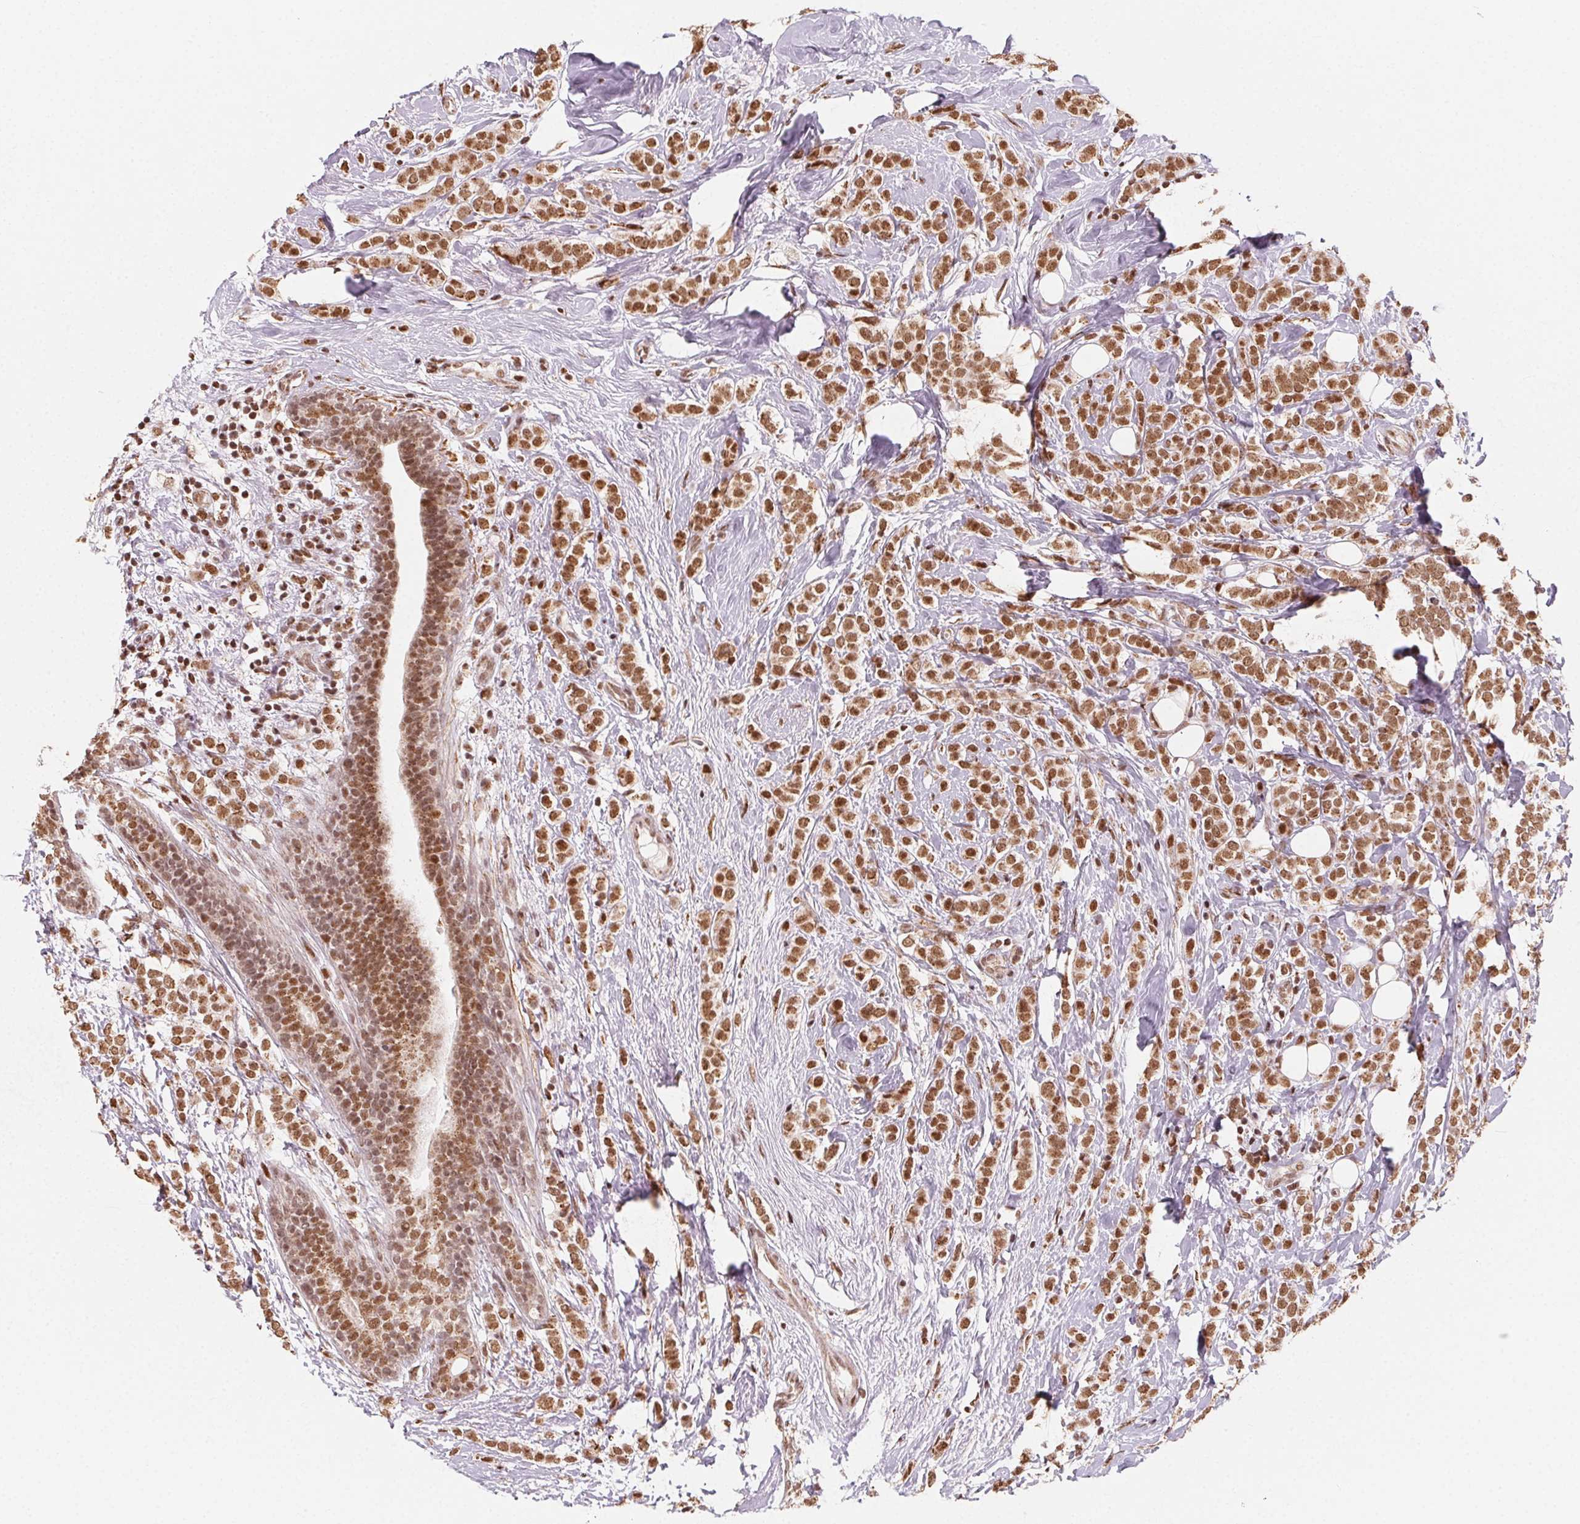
{"staining": {"intensity": "strong", "quantity": ">75%", "location": "nuclear"}, "tissue": "breast cancer", "cell_type": "Tumor cells", "image_type": "cancer", "snomed": [{"axis": "morphology", "description": "Lobular carcinoma"}, {"axis": "topography", "description": "Breast"}], "caption": "Breast cancer stained for a protein (brown) exhibits strong nuclear positive positivity in about >75% of tumor cells.", "gene": "TOPORS", "patient": {"sex": "female", "age": 49}}